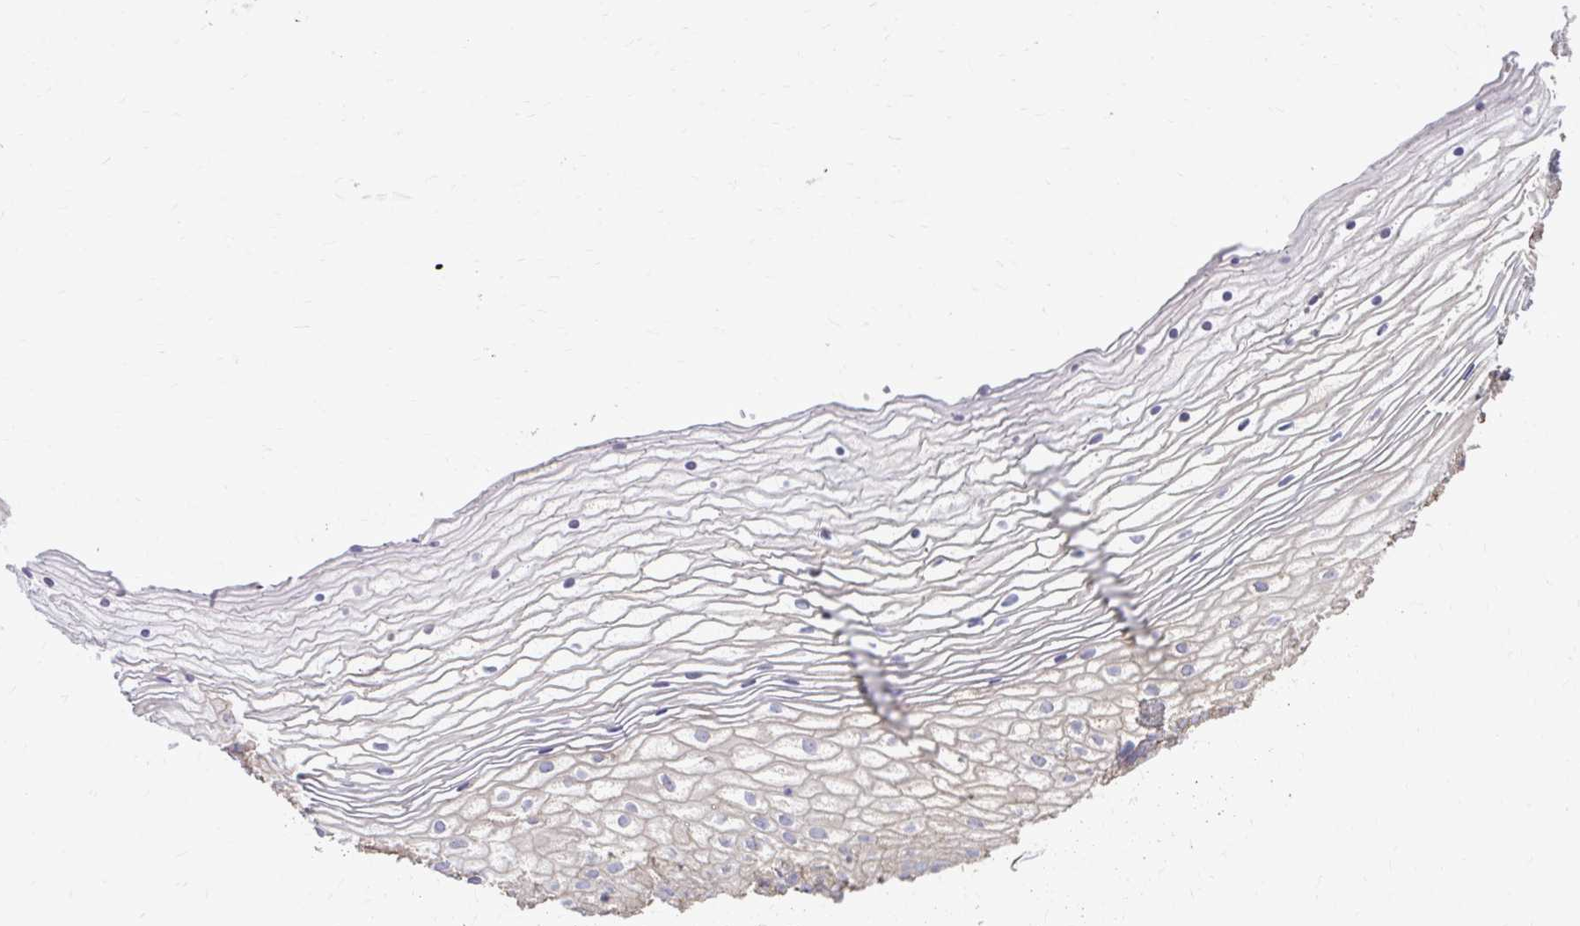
{"staining": {"intensity": "strong", "quantity": "25%-75%", "location": "cytoplasmic/membranous"}, "tissue": "vagina", "cell_type": "Squamous epithelial cells", "image_type": "normal", "snomed": [{"axis": "morphology", "description": "Normal tissue, NOS"}, {"axis": "topography", "description": "Vagina"}], "caption": "Protein staining of normal vagina exhibits strong cytoplasmic/membranous expression in about 25%-75% of squamous epithelial cells. (DAB IHC, brown staining for protein, blue staining for nuclei).", "gene": "EPB41L1", "patient": {"sex": "female", "age": 56}}